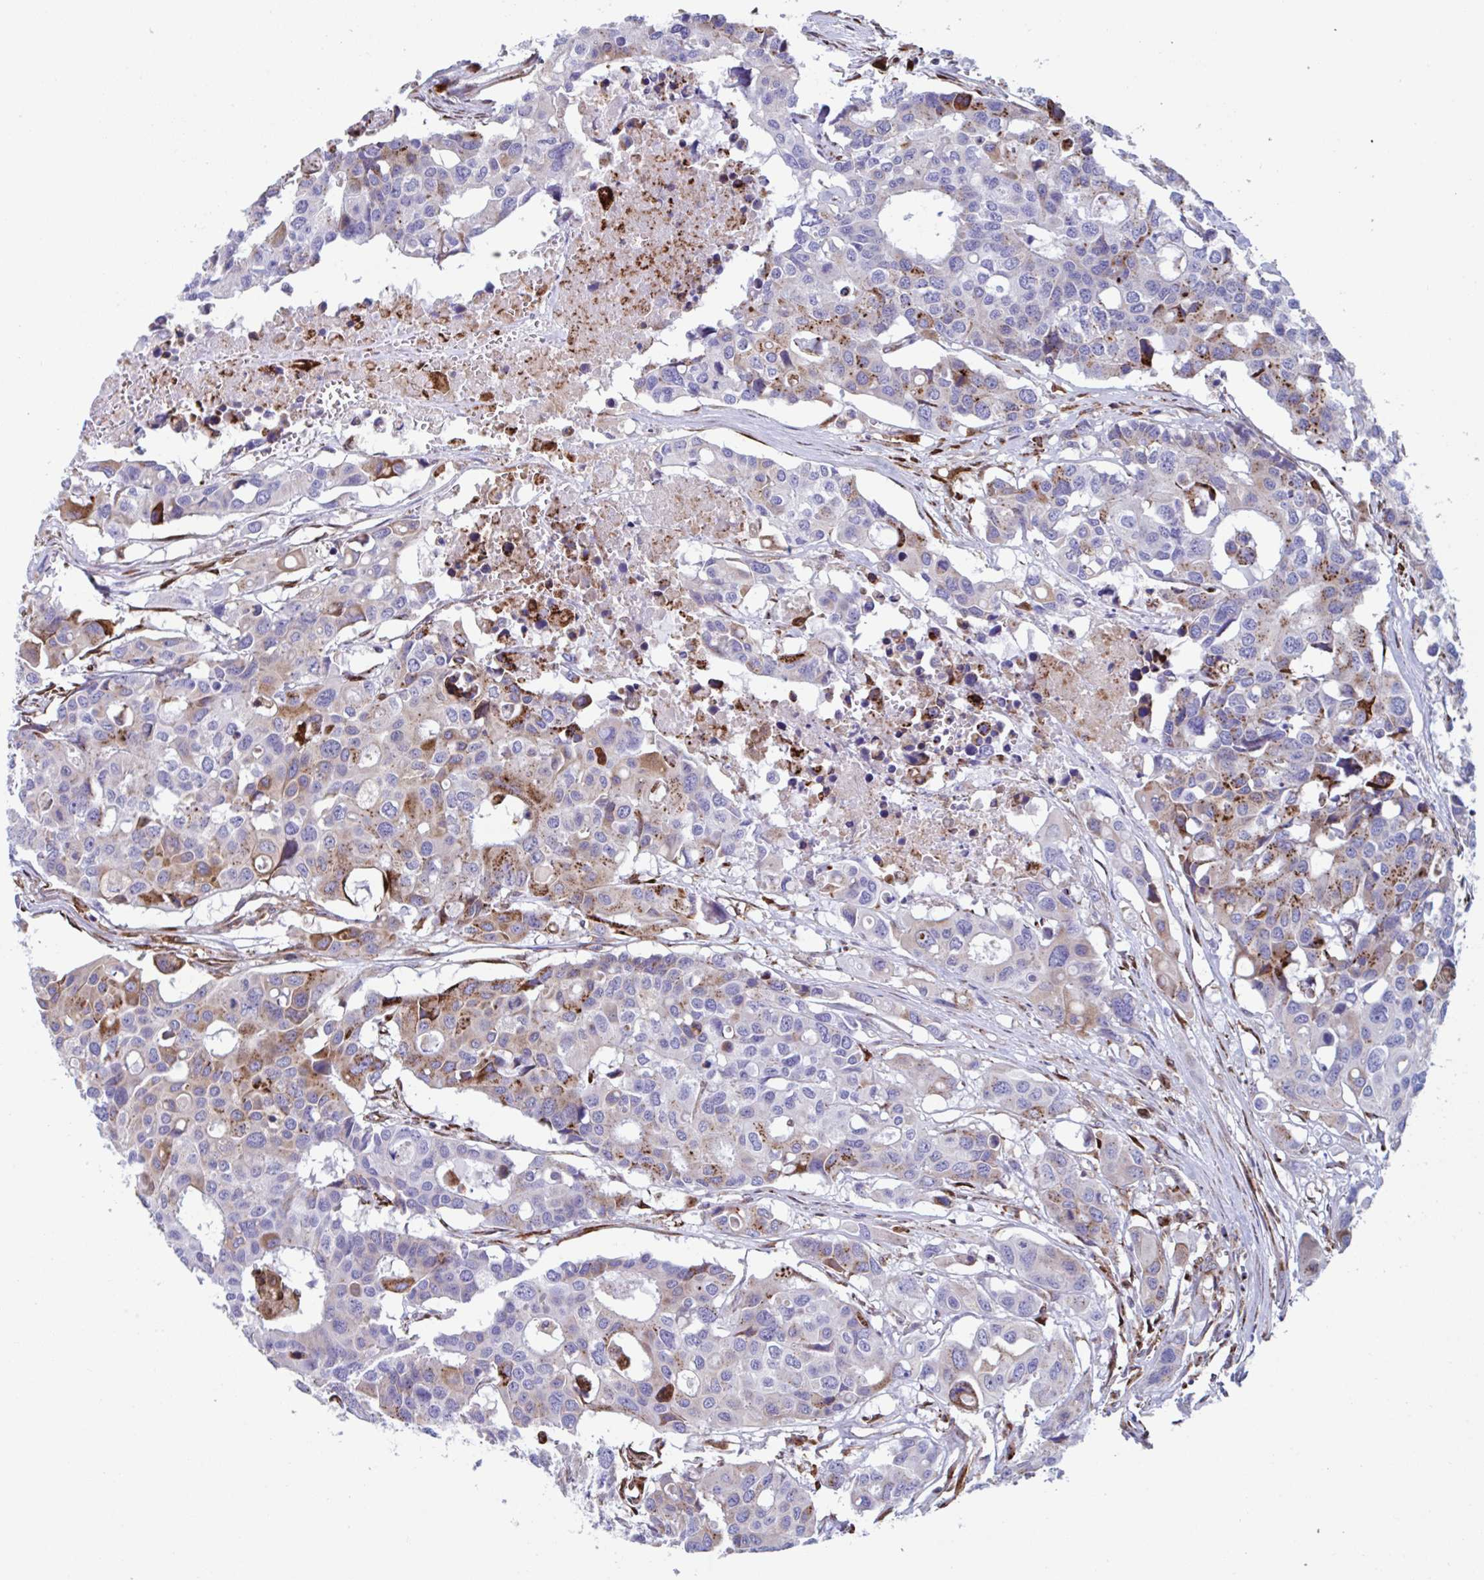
{"staining": {"intensity": "moderate", "quantity": "<25%", "location": "cytoplasmic/membranous"}, "tissue": "colorectal cancer", "cell_type": "Tumor cells", "image_type": "cancer", "snomed": [{"axis": "morphology", "description": "Adenocarcinoma, NOS"}, {"axis": "topography", "description": "Colon"}], "caption": "Protein expression analysis of human colorectal cancer reveals moderate cytoplasmic/membranous positivity in approximately <25% of tumor cells. The staining was performed using DAB (3,3'-diaminobenzidine), with brown indicating positive protein expression. Nuclei are stained blue with hematoxylin.", "gene": "RFK", "patient": {"sex": "male", "age": 77}}